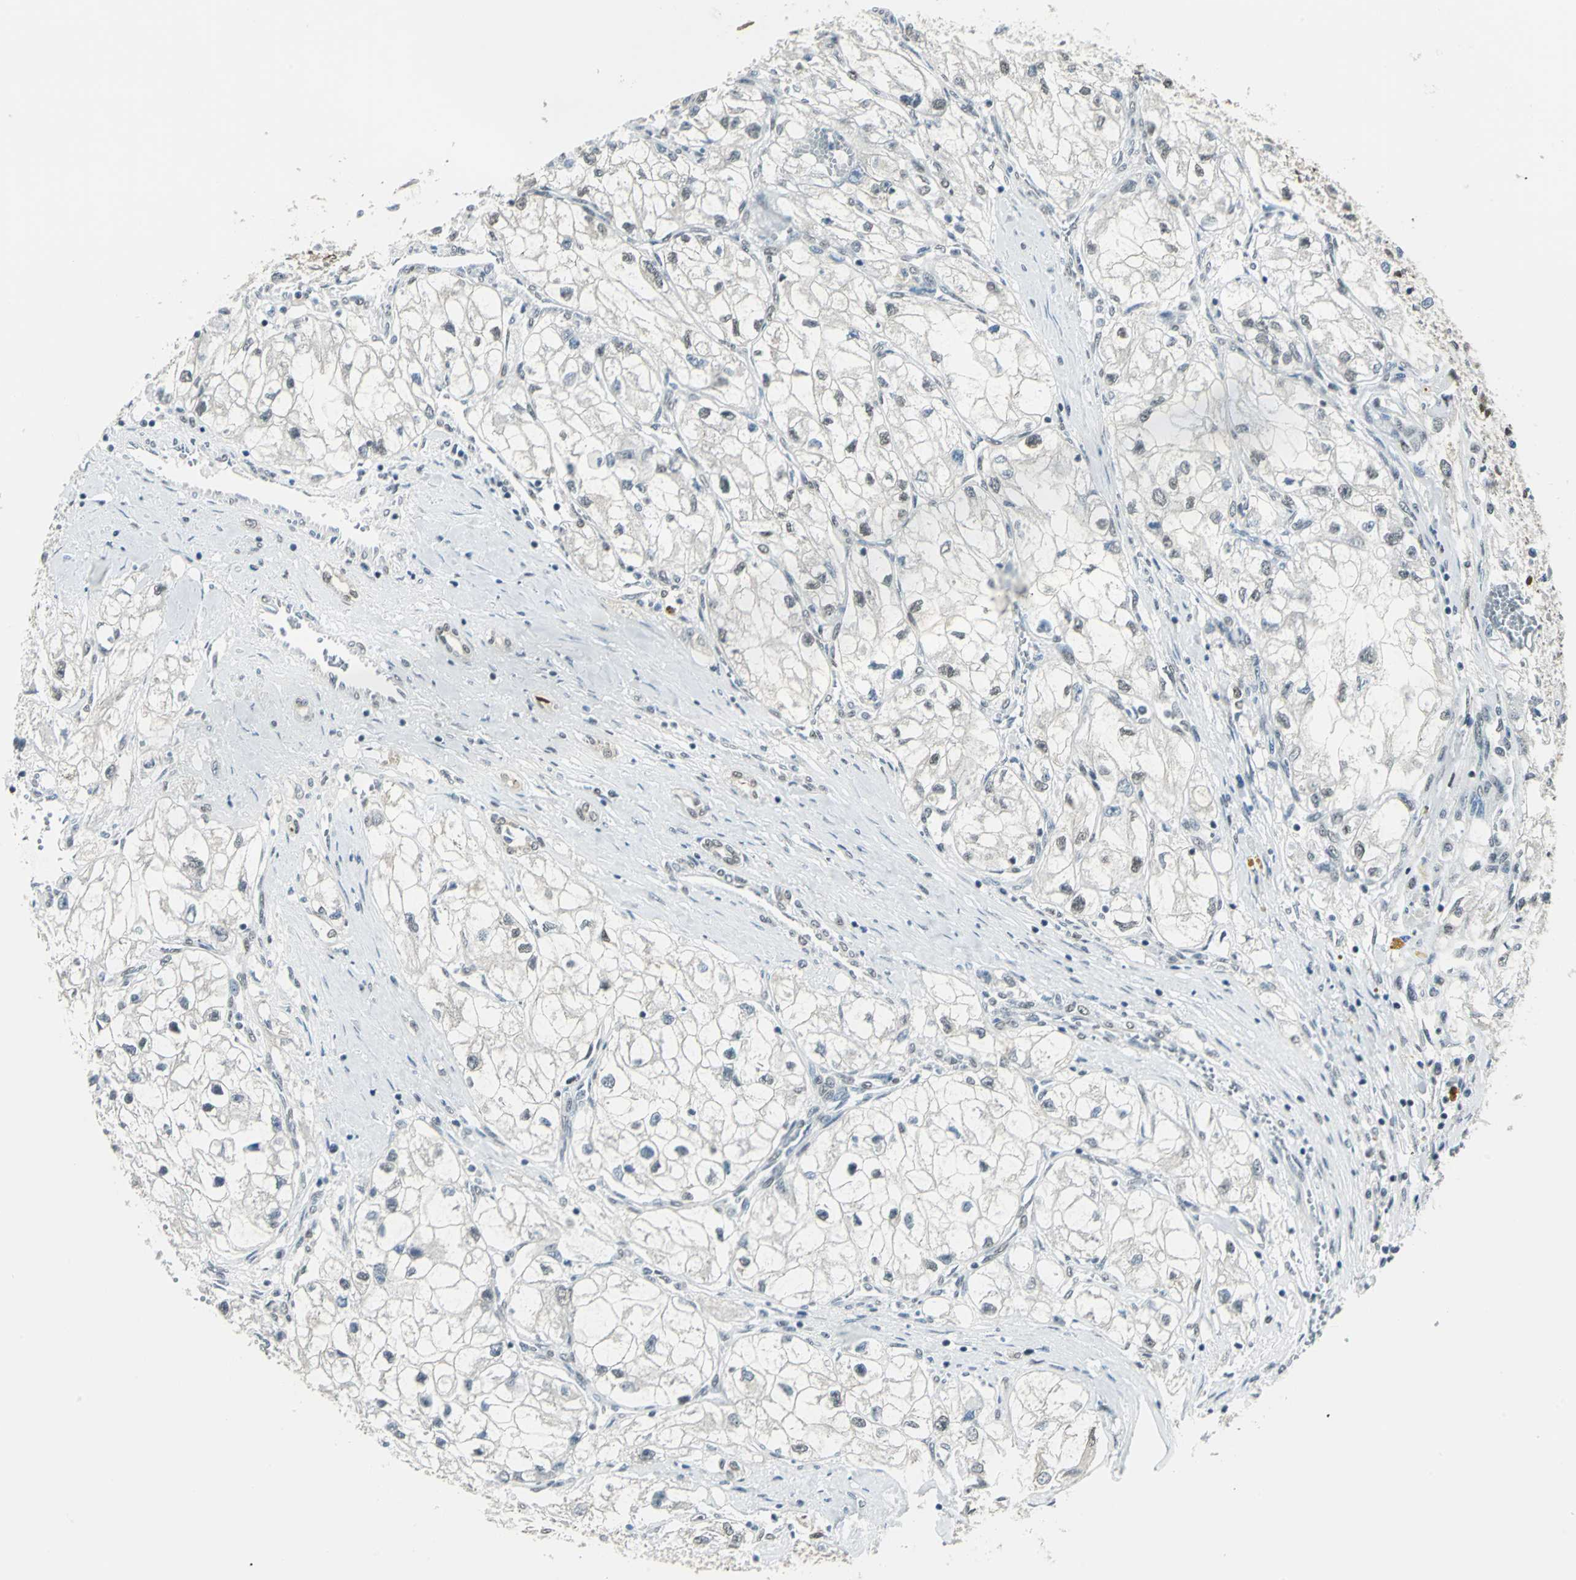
{"staining": {"intensity": "weak", "quantity": "25%-75%", "location": "nuclear"}, "tissue": "renal cancer", "cell_type": "Tumor cells", "image_type": "cancer", "snomed": [{"axis": "morphology", "description": "Adenocarcinoma, NOS"}, {"axis": "topography", "description": "Kidney"}], "caption": "Protein positivity by IHC shows weak nuclear positivity in about 25%-75% of tumor cells in adenocarcinoma (renal). (DAB (3,3'-diaminobenzidine) IHC, brown staining for protein, blue staining for nuclei).", "gene": "ADNP", "patient": {"sex": "female", "age": 70}}